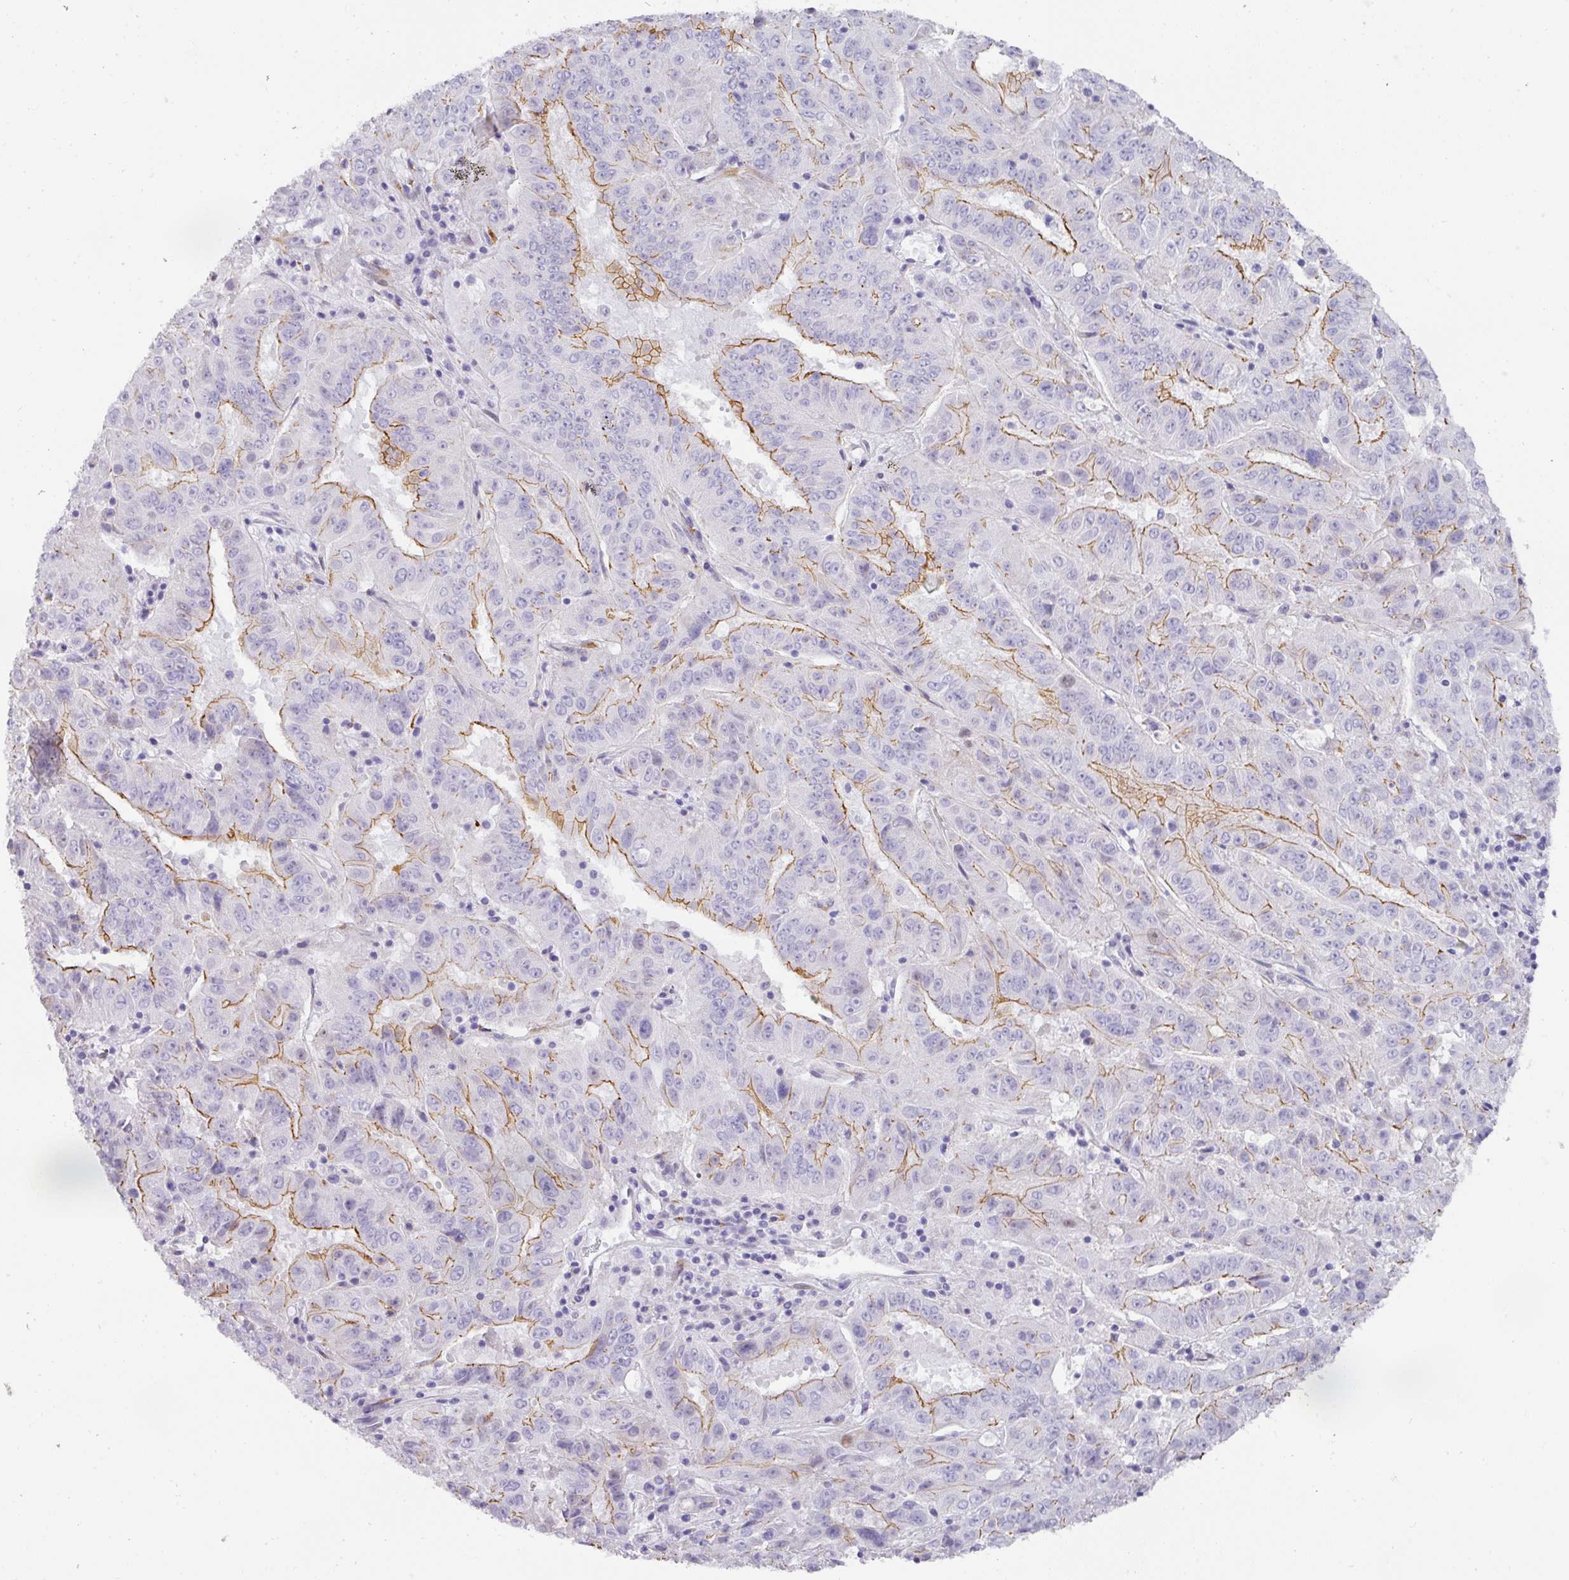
{"staining": {"intensity": "moderate", "quantity": "25%-75%", "location": "cytoplasmic/membranous"}, "tissue": "pancreatic cancer", "cell_type": "Tumor cells", "image_type": "cancer", "snomed": [{"axis": "morphology", "description": "Adenocarcinoma, NOS"}, {"axis": "topography", "description": "Pancreas"}], "caption": "A medium amount of moderate cytoplasmic/membranous positivity is appreciated in approximately 25%-75% of tumor cells in pancreatic cancer (adenocarcinoma) tissue. The protein is shown in brown color, while the nuclei are stained blue.", "gene": "ANKRD29", "patient": {"sex": "male", "age": 63}}